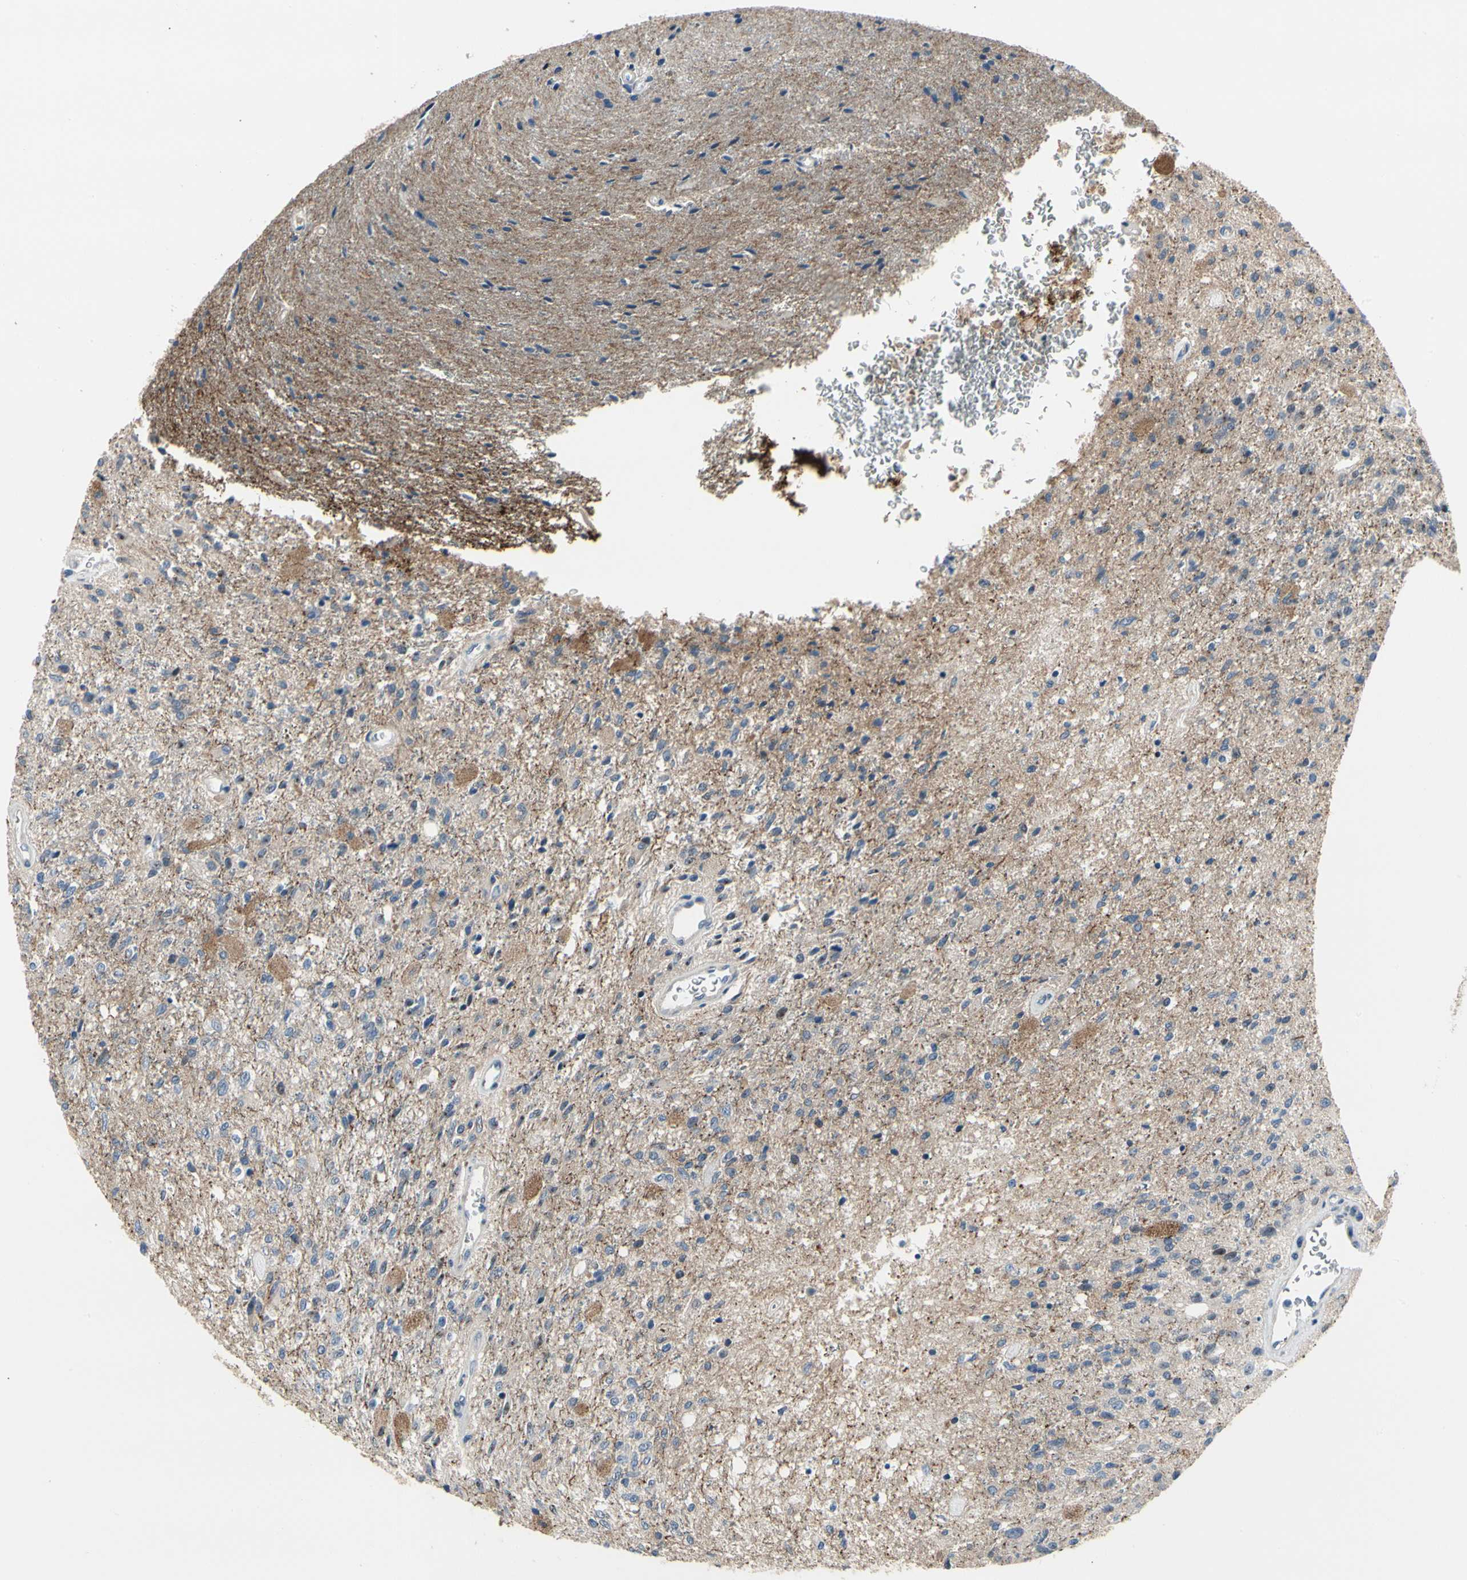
{"staining": {"intensity": "negative", "quantity": "none", "location": "none"}, "tissue": "glioma", "cell_type": "Tumor cells", "image_type": "cancer", "snomed": [{"axis": "morphology", "description": "Normal tissue, NOS"}, {"axis": "morphology", "description": "Glioma, malignant, High grade"}, {"axis": "topography", "description": "Cerebral cortex"}], "caption": "Image shows no protein positivity in tumor cells of malignant high-grade glioma tissue. (DAB (3,3'-diaminobenzidine) immunohistochemistry (IHC), high magnification).", "gene": "NFASC", "patient": {"sex": "male", "age": 77}}